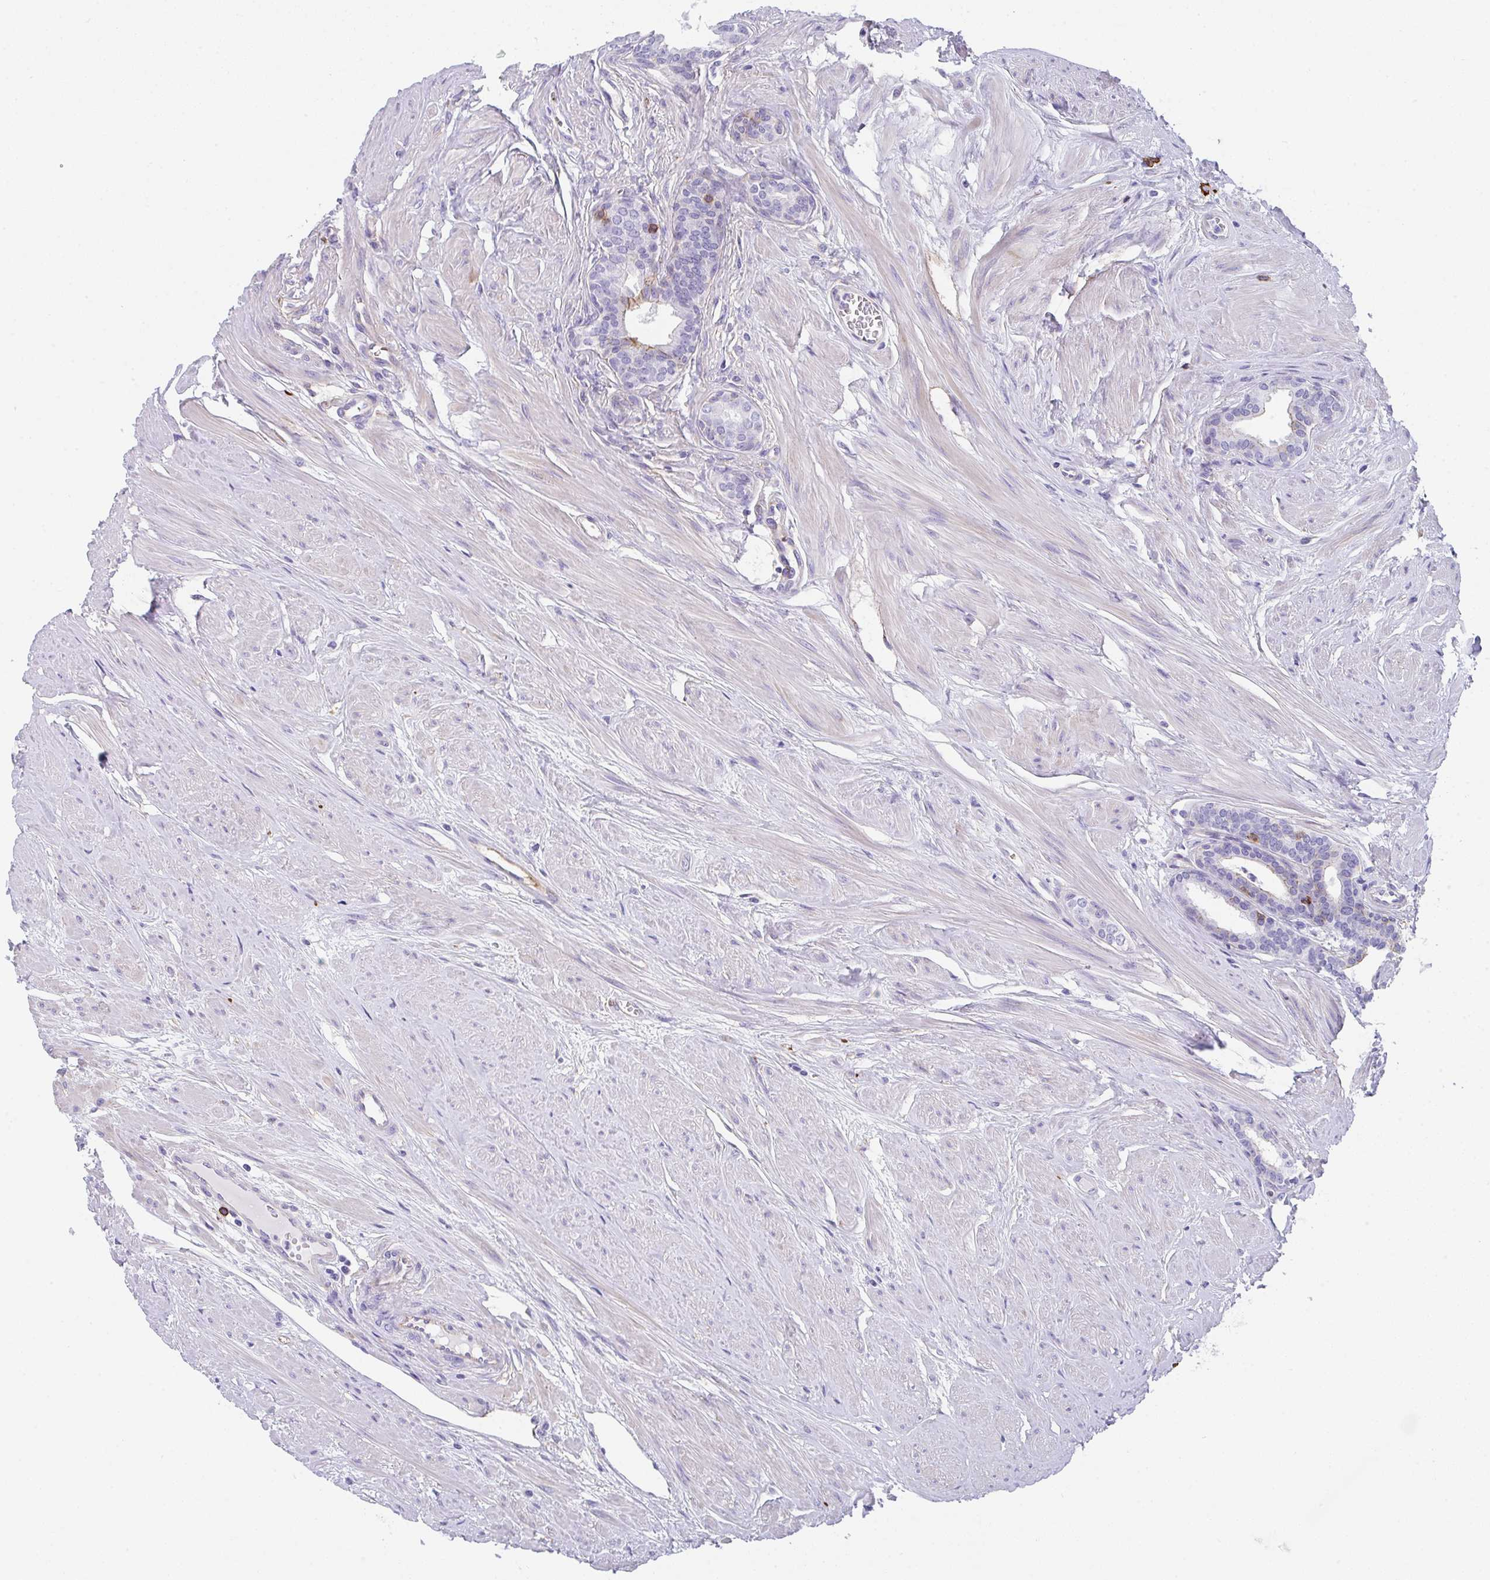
{"staining": {"intensity": "moderate", "quantity": "<25%", "location": "cytoplasmic/membranous"}, "tissue": "prostate", "cell_type": "Glandular cells", "image_type": "normal", "snomed": [{"axis": "morphology", "description": "Normal tissue, NOS"}, {"axis": "topography", "description": "Prostate"}, {"axis": "topography", "description": "Peripheral nerve tissue"}], "caption": "Immunohistochemistry (IHC) photomicrograph of benign prostate stained for a protein (brown), which shows low levels of moderate cytoplasmic/membranous positivity in about <25% of glandular cells.", "gene": "DBN1", "patient": {"sex": "male", "age": 55}}